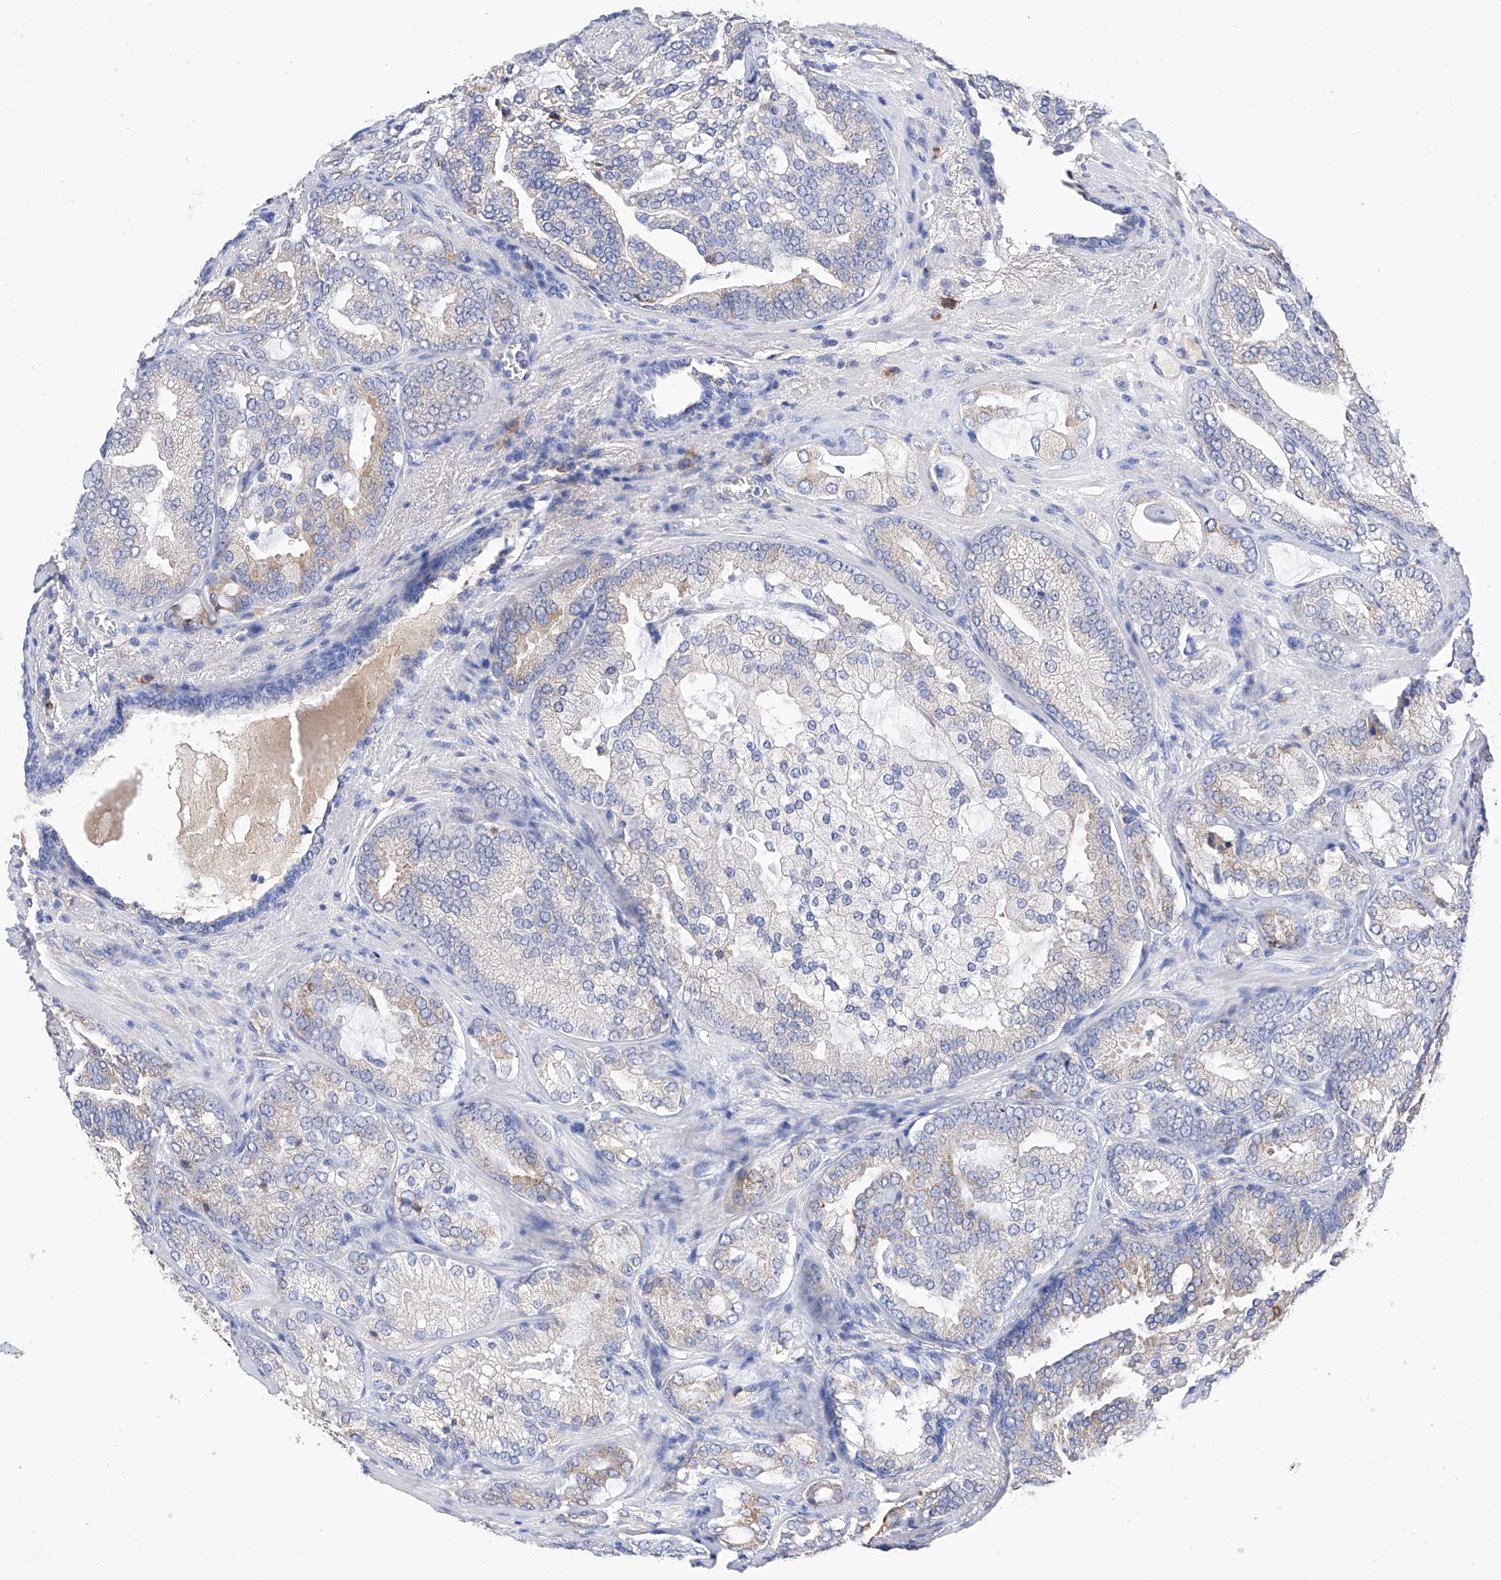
{"staining": {"intensity": "negative", "quantity": "none", "location": "none"}, "tissue": "prostate cancer", "cell_type": "Tumor cells", "image_type": "cancer", "snomed": [{"axis": "morphology", "description": "Normal morphology"}, {"axis": "morphology", "description": "Adenocarcinoma, Low grade"}, {"axis": "topography", "description": "Prostate"}], "caption": "Photomicrograph shows no significant protein positivity in tumor cells of prostate cancer.", "gene": "PDIA5", "patient": {"sex": "male", "age": 72}}